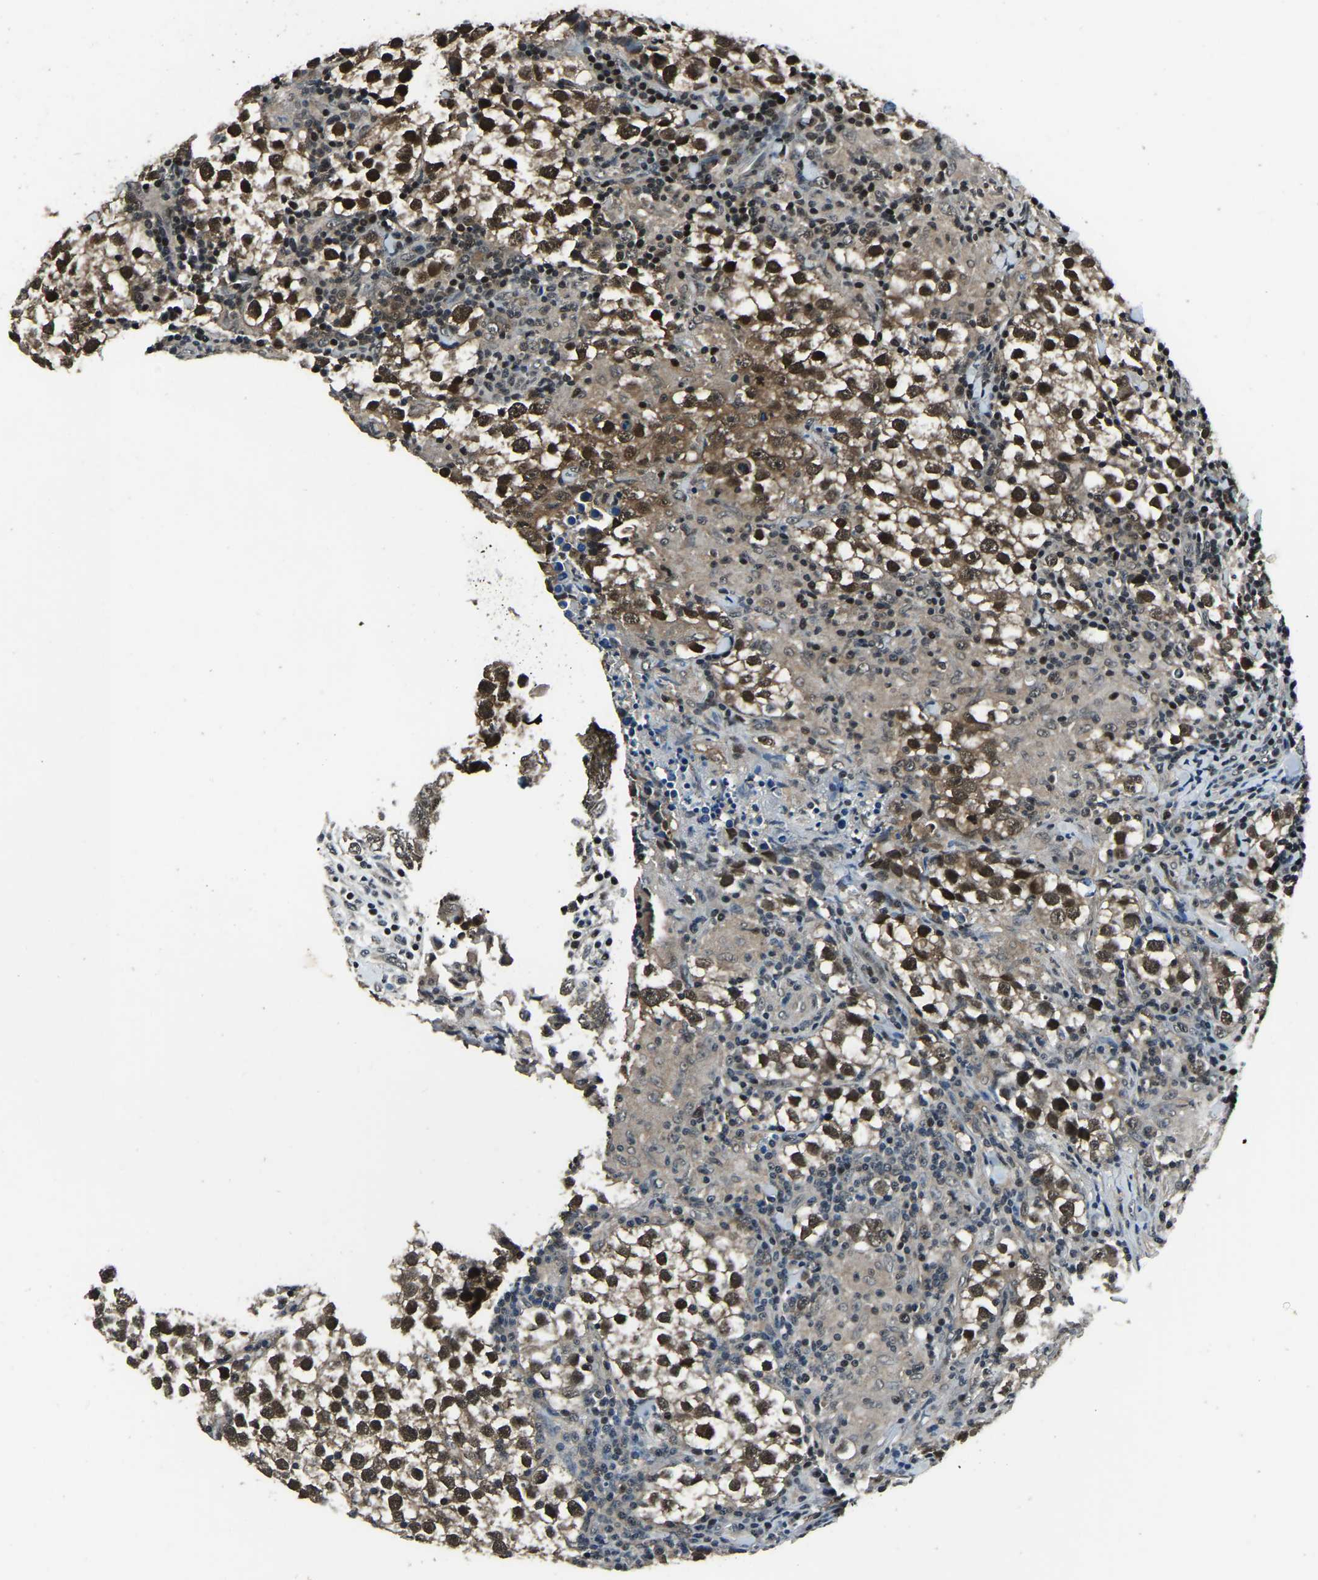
{"staining": {"intensity": "strong", "quantity": ">75%", "location": "cytoplasmic/membranous,nuclear"}, "tissue": "testis cancer", "cell_type": "Tumor cells", "image_type": "cancer", "snomed": [{"axis": "morphology", "description": "Seminoma, NOS"}, {"axis": "morphology", "description": "Carcinoma, Embryonal, NOS"}, {"axis": "topography", "description": "Testis"}], "caption": "Immunohistochemical staining of testis cancer (seminoma) reveals high levels of strong cytoplasmic/membranous and nuclear protein positivity in approximately >75% of tumor cells.", "gene": "ANKIB1", "patient": {"sex": "male", "age": 36}}